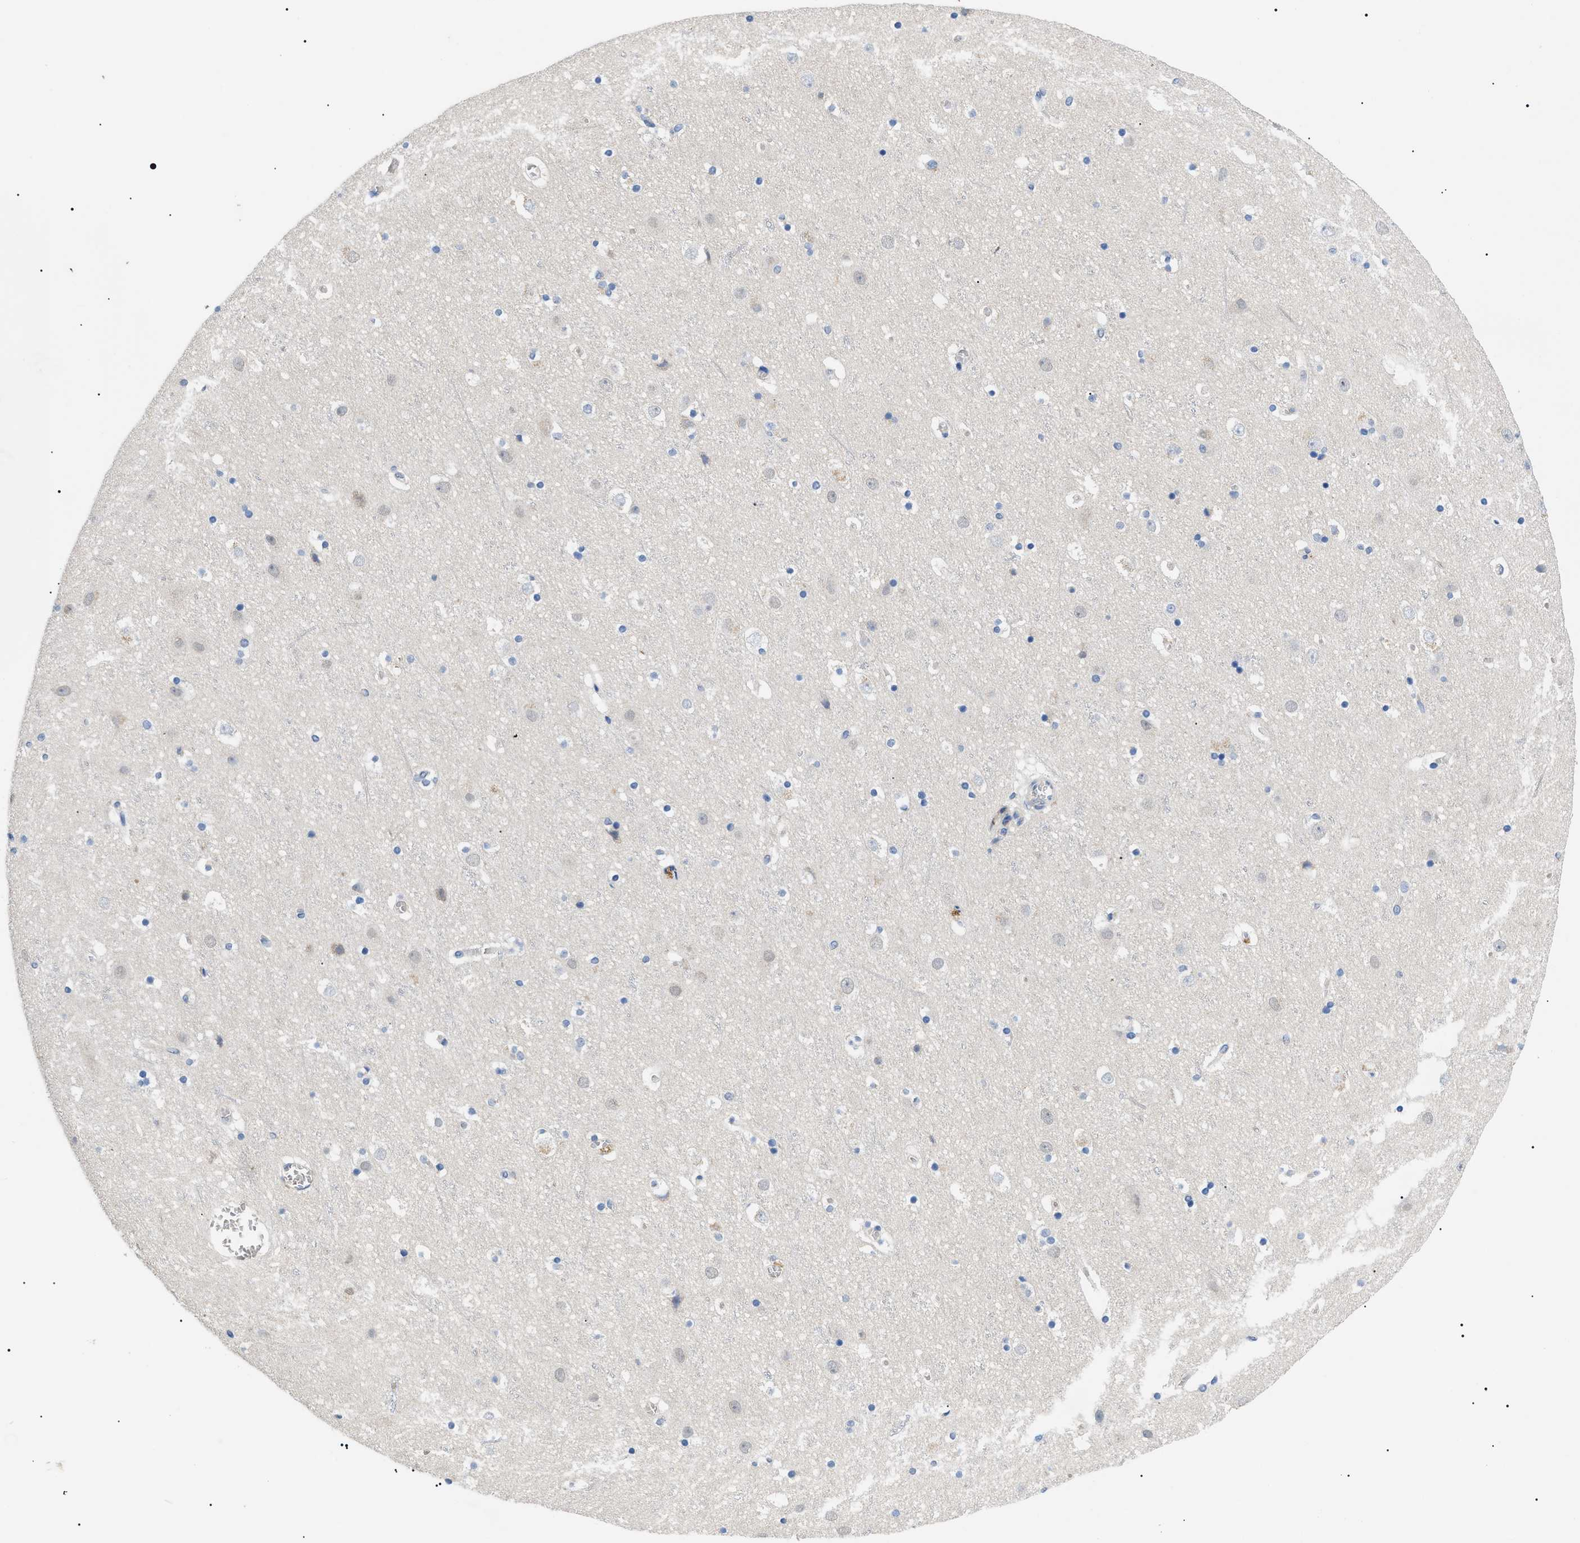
{"staining": {"intensity": "weak", "quantity": "25%-75%", "location": "cytoplasmic/membranous"}, "tissue": "cerebral cortex", "cell_type": "Endothelial cells", "image_type": "normal", "snomed": [{"axis": "morphology", "description": "Normal tissue, NOS"}, {"axis": "topography", "description": "Cerebral cortex"}], "caption": "About 25%-75% of endothelial cells in unremarkable cerebral cortex show weak cytoplasmic/membranous protein expression as visualized by brown immunohistochemical staining.", "gene": "TOMM6", "patient": {"sex": "male", "age": 45}}